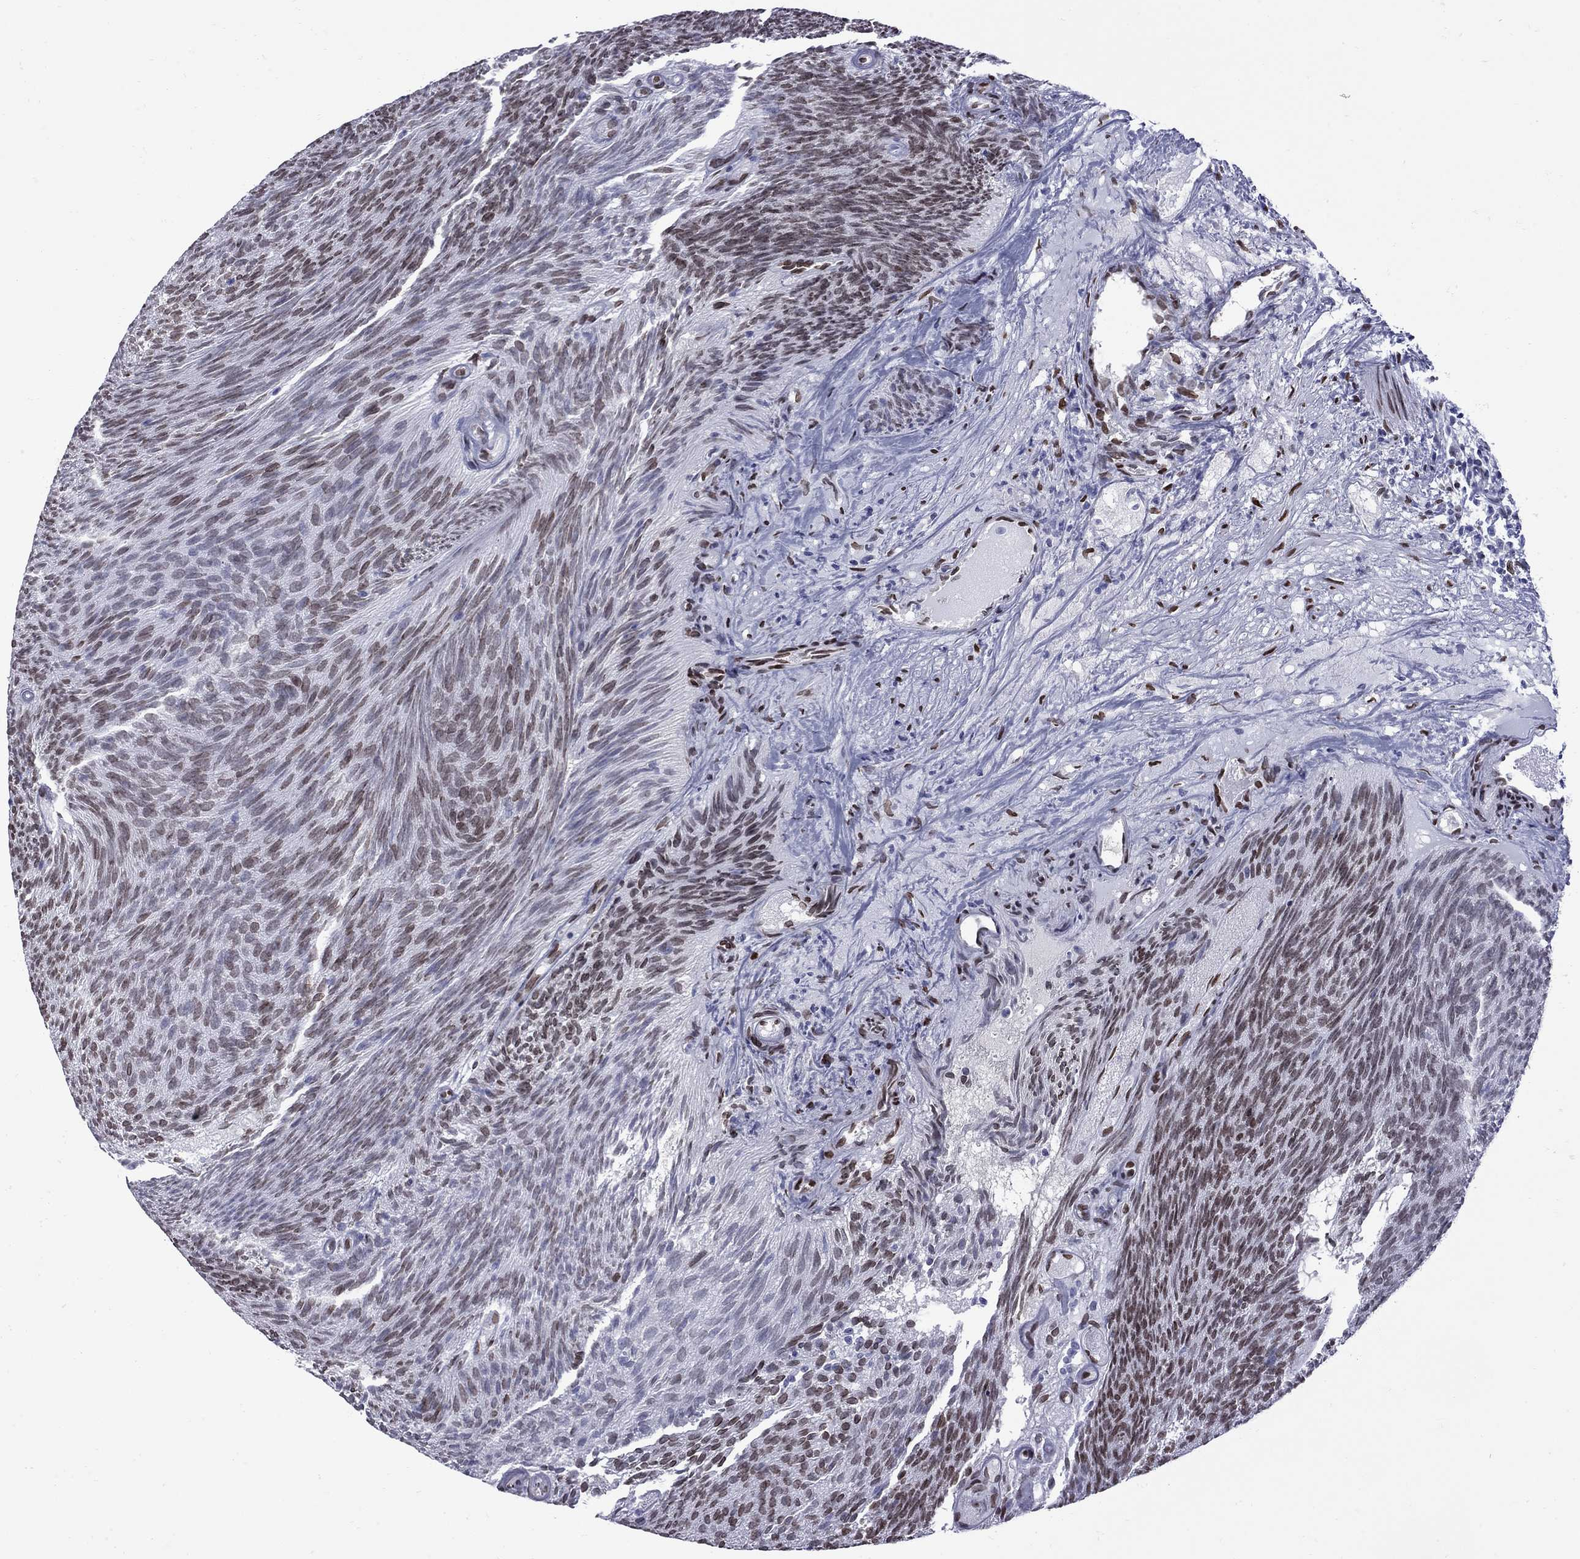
{"staining": {"intensity": "weak", "quantity": ">75%", "location": "nuclear"}, "tissue": "urothelial cancer", "cell_type": "Tumor cells", "image_type": "cancer", "snomed": [{"axis": "morphology", "description": "Urothelial carcinoma, Low grade"}, {"axis": "topography", "description": "Urinary bladder"}], "caption": "This micrograph reveals immunohistochemistry staining of urothelial carcinoma (low-grade), with low weak nuclear staining in approximately >75% of tumor cells.", "gene": "CLTCL1", "patient": {"sex": "male", "age": 77}}